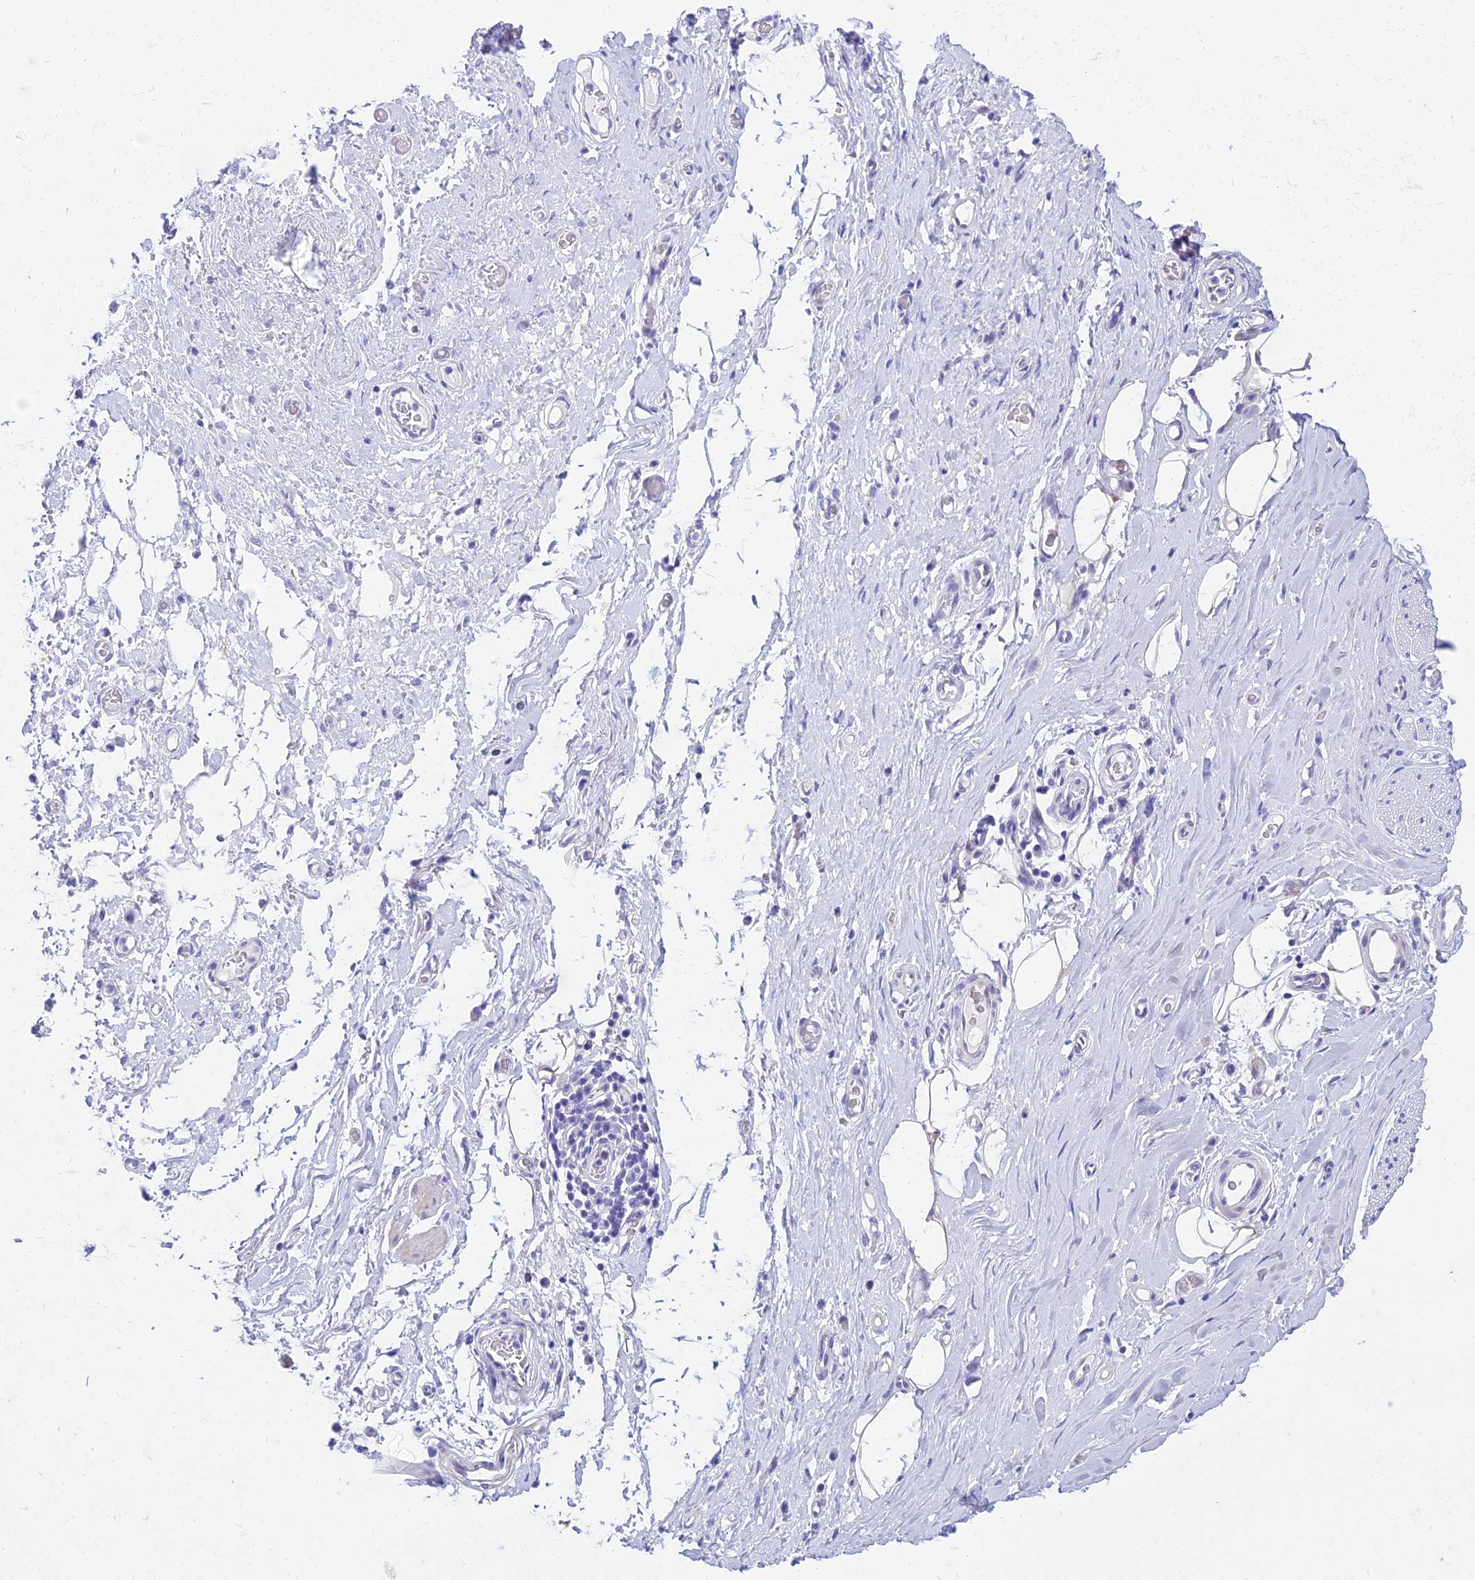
{"staining": {"intensity": "negative", "quantity": "none", "location": "none"}, "tissue": "adipose tissue", "cell_type": "Adipocytes", "image_type": "normal", "snomed": [{"axis": "morphology", "description": "Normal tissue, NOS"}, {"axis": "morphology", "description": "Adenocarcinoma, NOS"}, {"axis": "topography", "description": "Esophagus"}, {"axis": "topography", "description": "Stomach, upper"}, {"axis": "topography", "description": "Peripheral nerve tissue"}], "caption": "Adipocytes show no significant protein positivity in benign adipose tissue. Brightfield microscopy of immunohistochemistry (IHC) stained with DAB (3,3'-diaminobenzidine) (brown) and hematoxylin (blue), captured at high magnification.", "gene": "TAC3", "patient": {"sex": "male", "age": 62}}